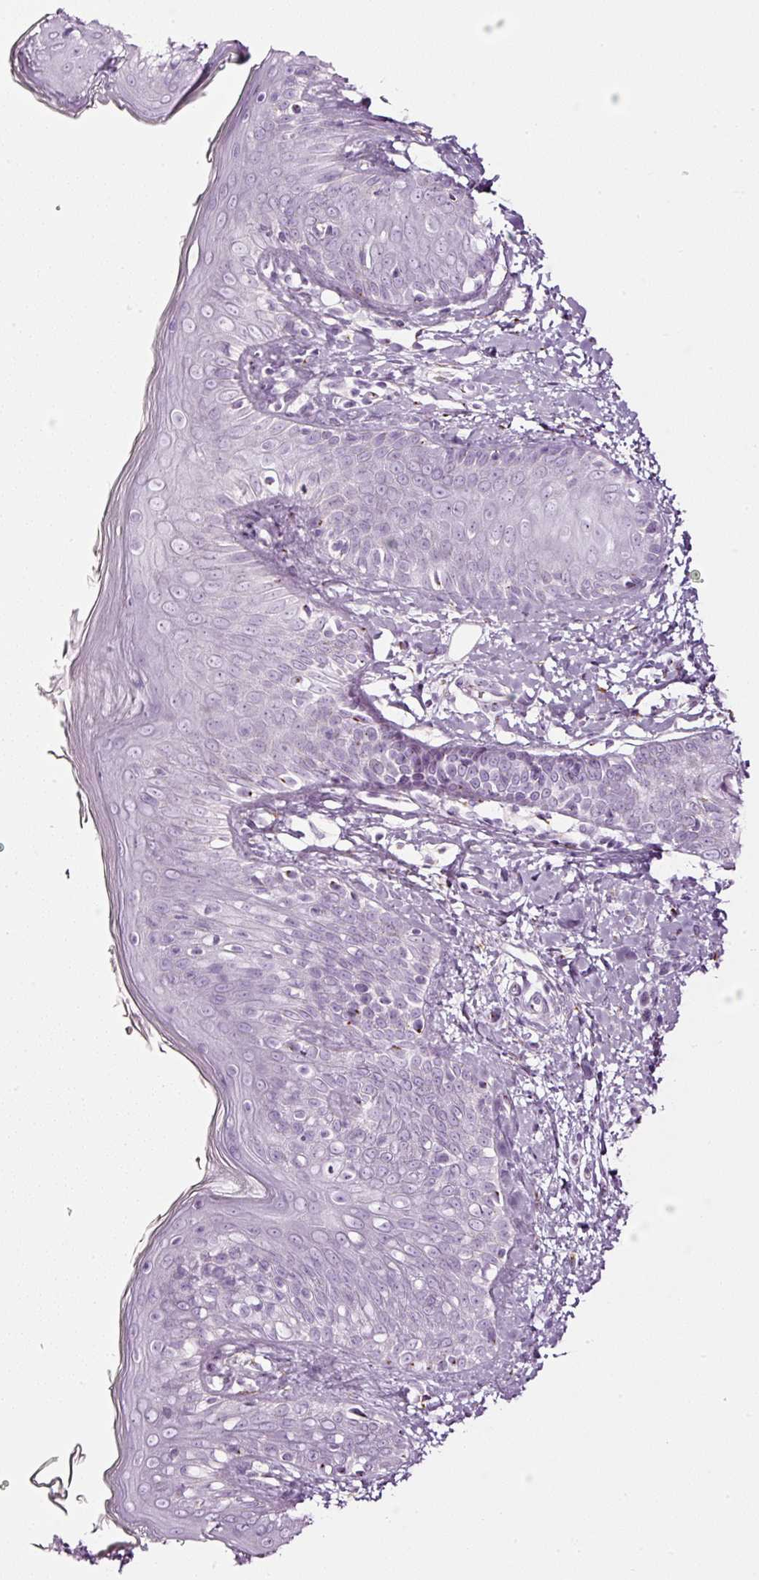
{"staining": {"intensity": "negative", "quantity": "none", "location": "none"}, "tissue": "skin", "cell_type": "Fibroblasts", "image_type": "normal", "snomed": [{"axis": "morphology", "description": "Normal tissue, NOS"}, {"axis": "topography", "description": "Skin"}], "caption": "Immunohistochemistry (IHC) of benign human skin shows no staining in fibroblasts.", "gene": "SDF4", "patient": {"sex": "male", "age": 16}}